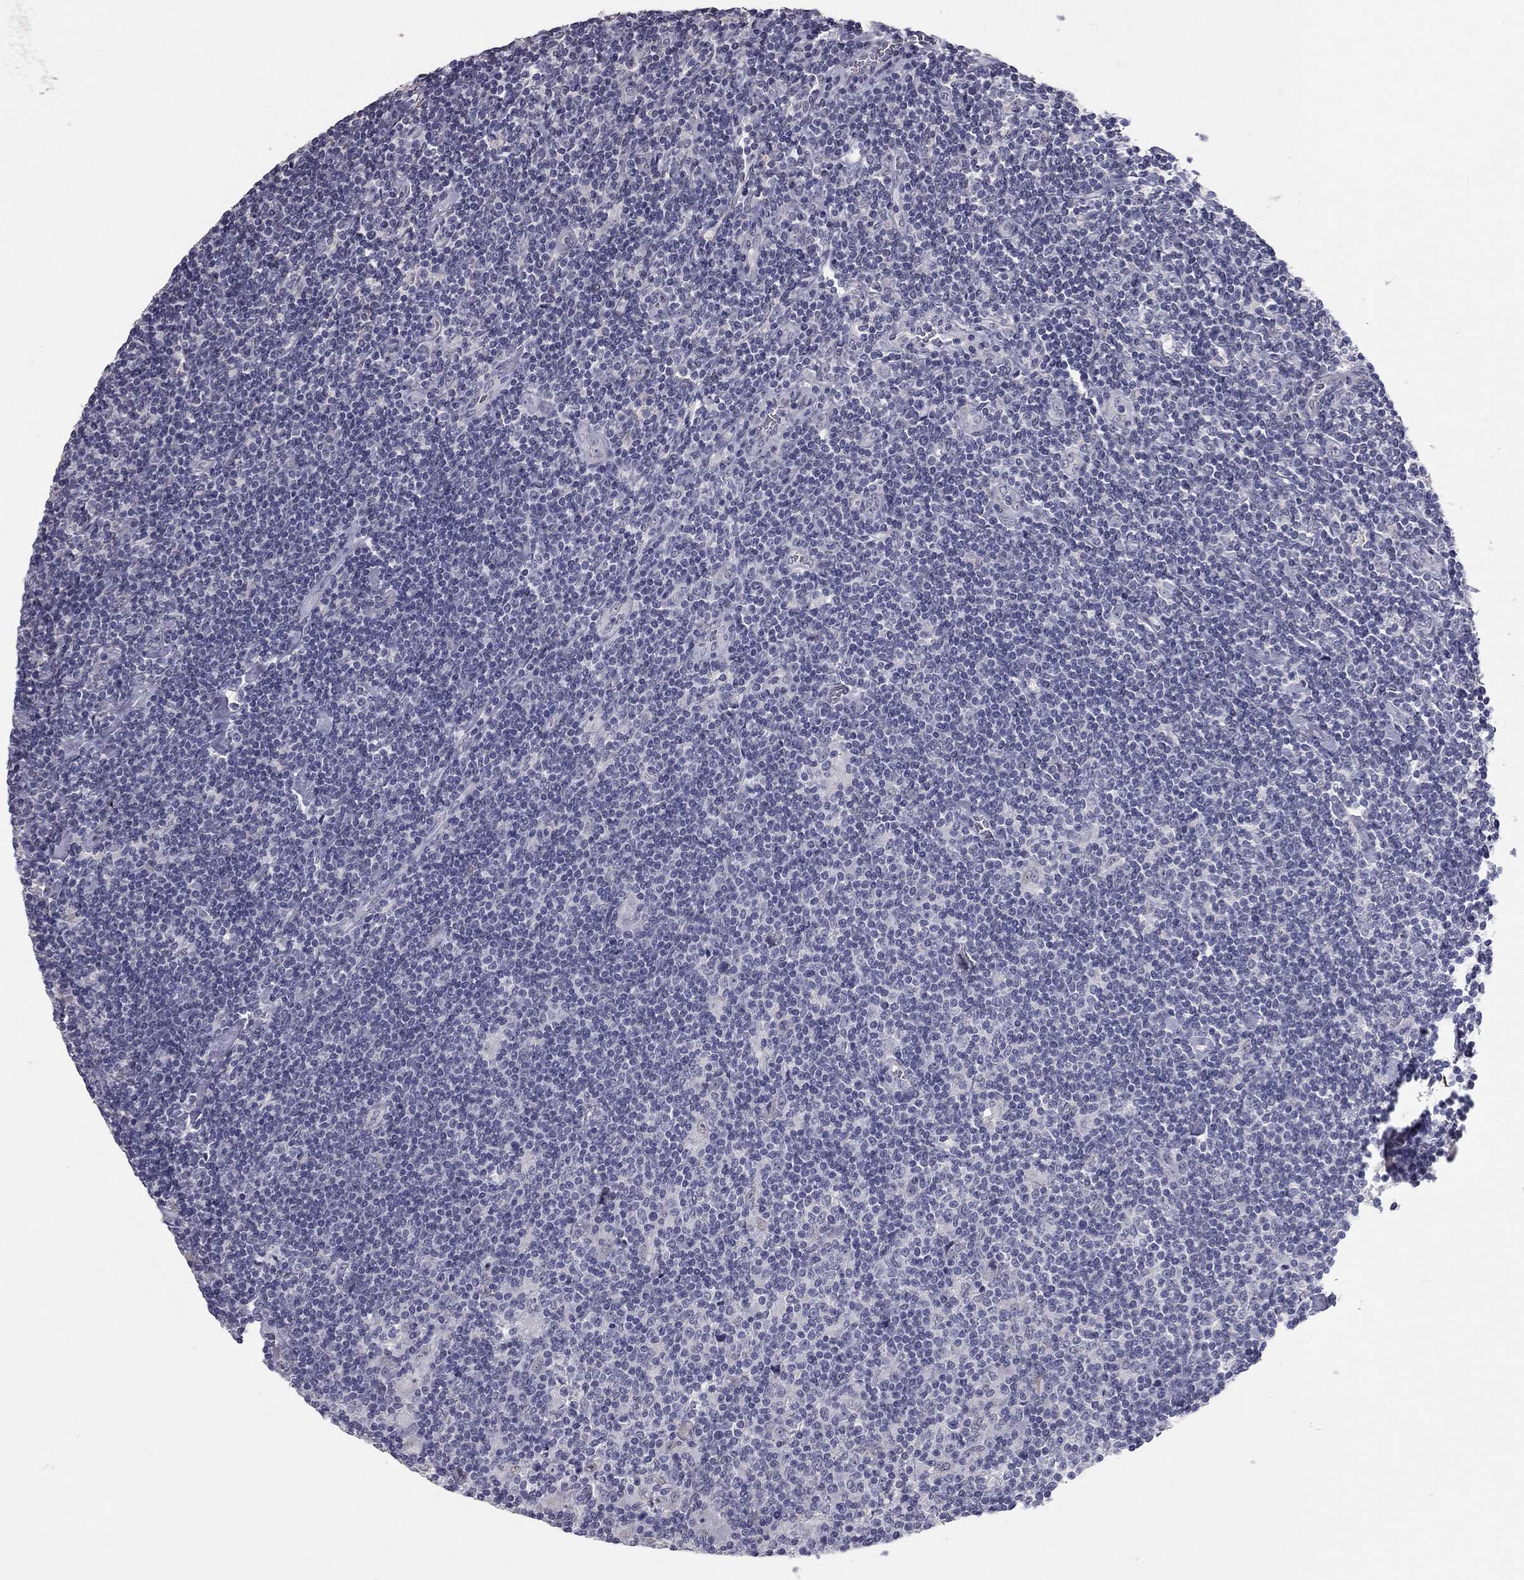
{"staining": {"intensity": "negative", "quantity": "none", "location": "none"}, "tissue": "lymphoma", "cell_type": "Tumor cells", "image_type": "cancer", "snomed": [{"axis": "morphology", "description": "Hodgkin's disease, NOS"}, {"axis": "topography", "description": "Lymph node"}], "caption": "Immunohistochemistry (IHC) of lymphoma reveals no positivity in tumor cells.", "gene": "PRRT2", "patient": {"sex": "male", "age": 40}}